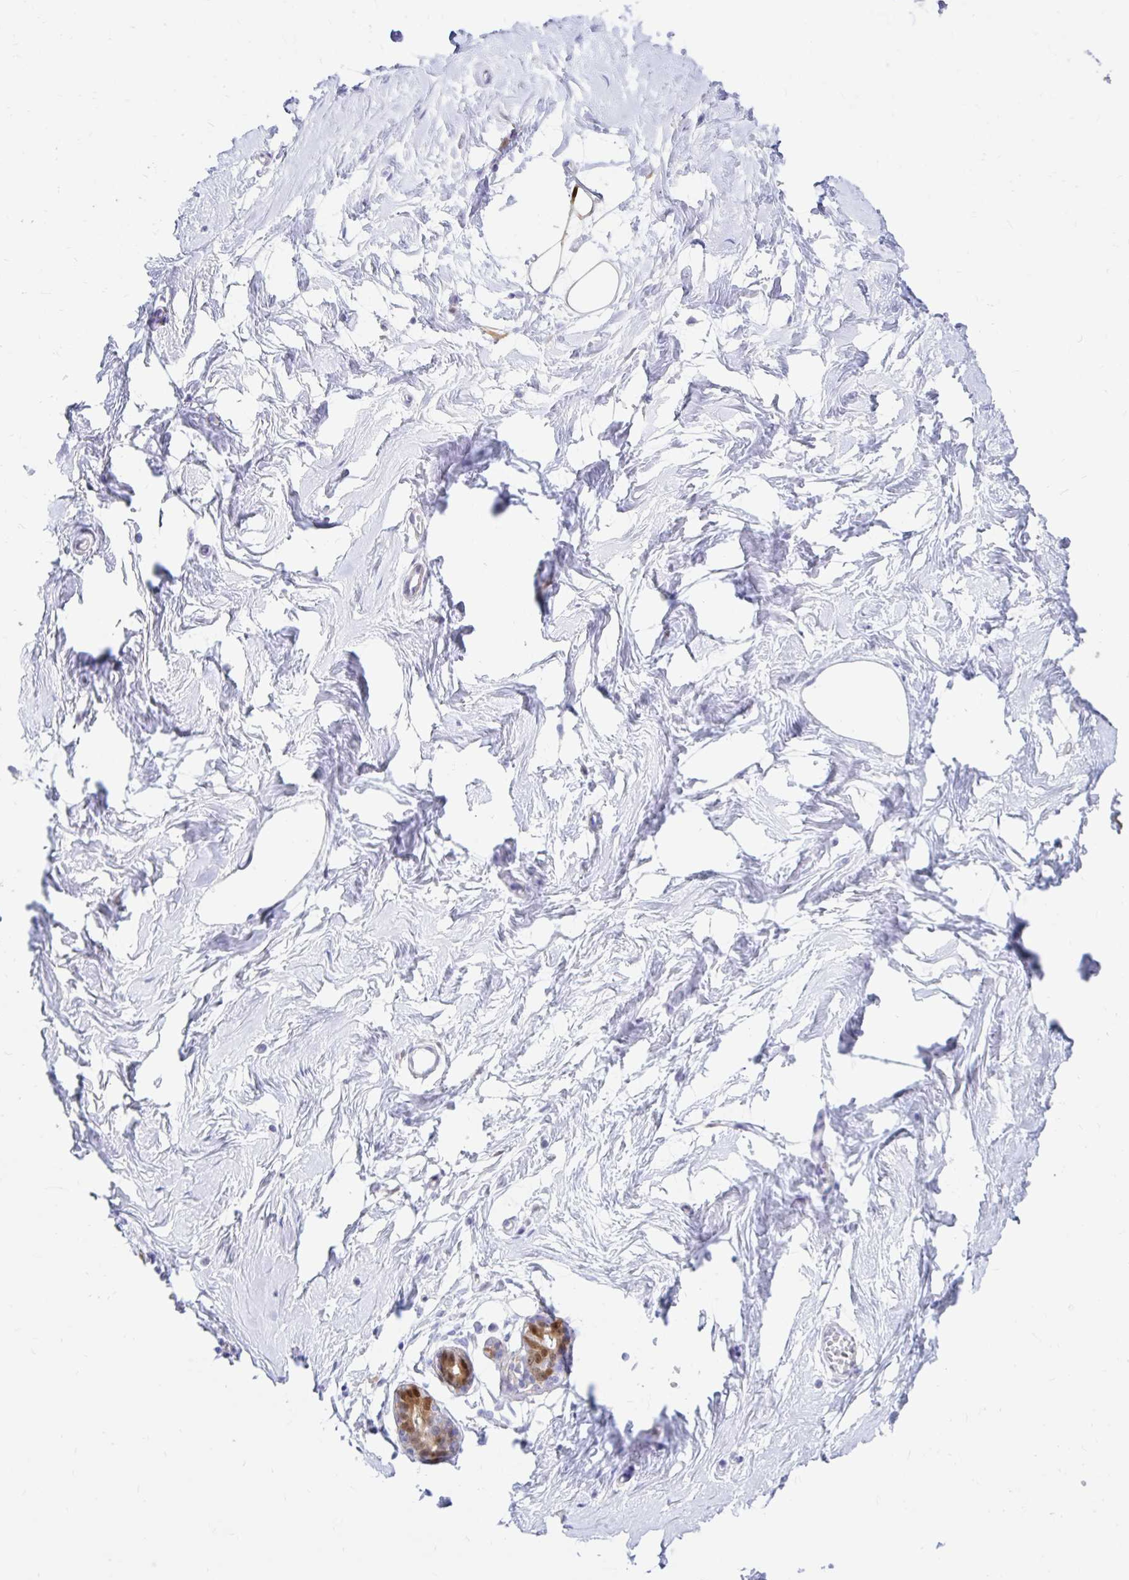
{"staining": {"intensity": "negative", "quantity": "none", "location": "none"}, "tissue": "breast", "cell_type": "Adipocytes", "image_type": "normal", "snomed": [{"axis": "morphology", "description": "Normal tissue, NOS"}, {"axis": "topography", "description": "Breast"}], "caption": "Immunohistochemistry image of normal breast: human breast stained with DAB shows no significant protein expression in adipocytes.", "gene": "PPP1R1B", "patient": {"sex": "female", "age": 45}}